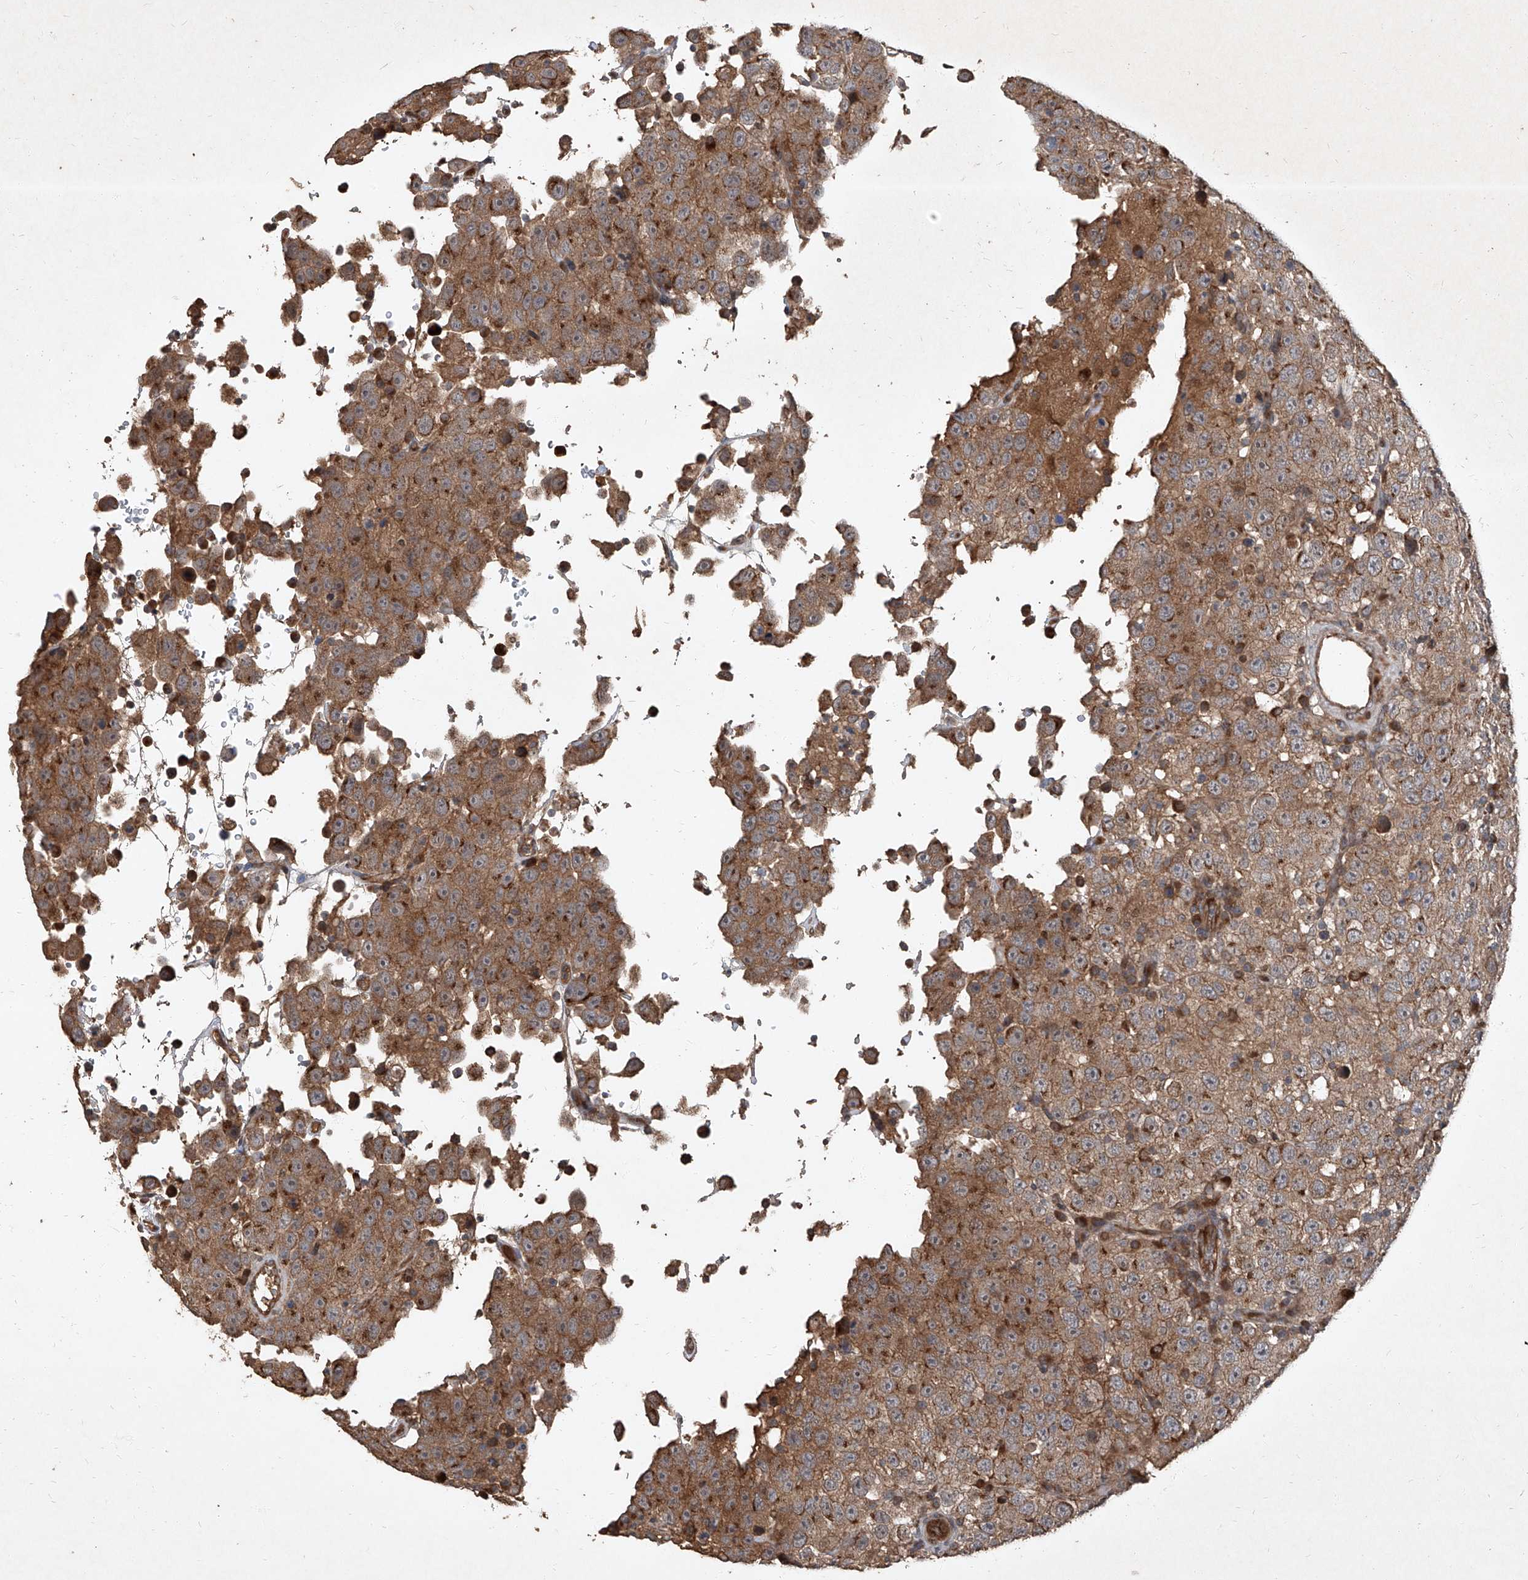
{"staining": {"intensity": "moderate", "quantity": ">75%", "location": "cytoplasmic/membranous"}, "tissue": "testis cancer", "cell_type": "Tumor cells", "image_type": "cancer", "snomed": [{"axis": "morphology", "description": "Seminoma, NOS"}, {"axis": "topography", "description": "Testis"}], "caption": "This is a photomicrograph of immunohistochemistry staining of seminoma (testis), which shows moderate positivity in the cytoplasmic/membranous of tumor cells.", "gene": "CCN1", "patient": {"sex": "male", "age": 41}}